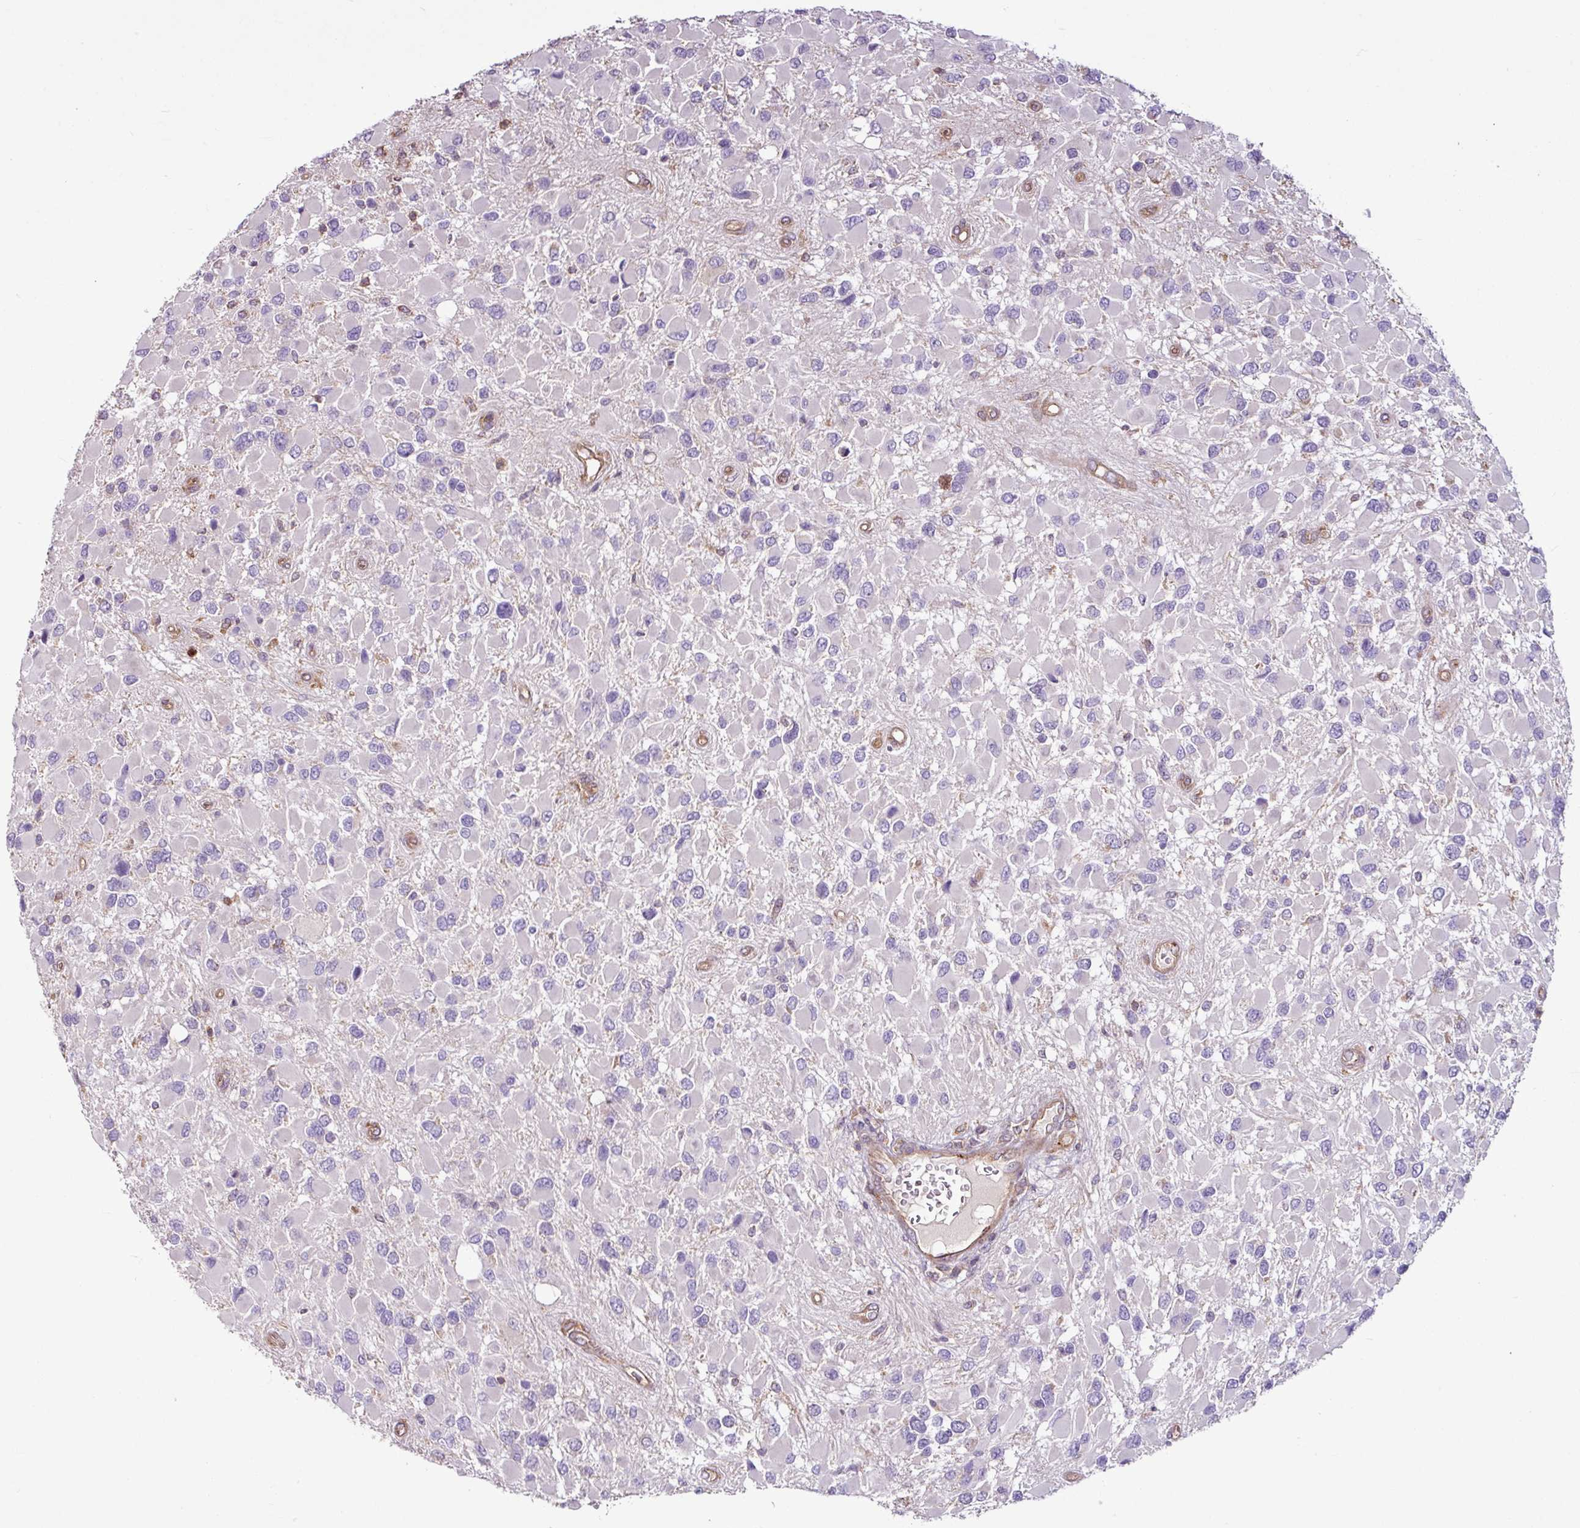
{"staining": {"intensity": "negative", "quantity": "none", "location": "none"}, "tissue": "glioma", "cell_type": "Tumor cells", "image_type": "cancer", "snomed": [{"axis": "morphology", "description": "Glioma, malignant, High grade"}, {"axis": "topography", "description": "Brain"}], "caption": "Immunohistochemistry (IHC) of human glioma exhibits no positivity in tumor cells.", "gene": "ZNF106", "patient": {"sex": "male", "age": 53}}